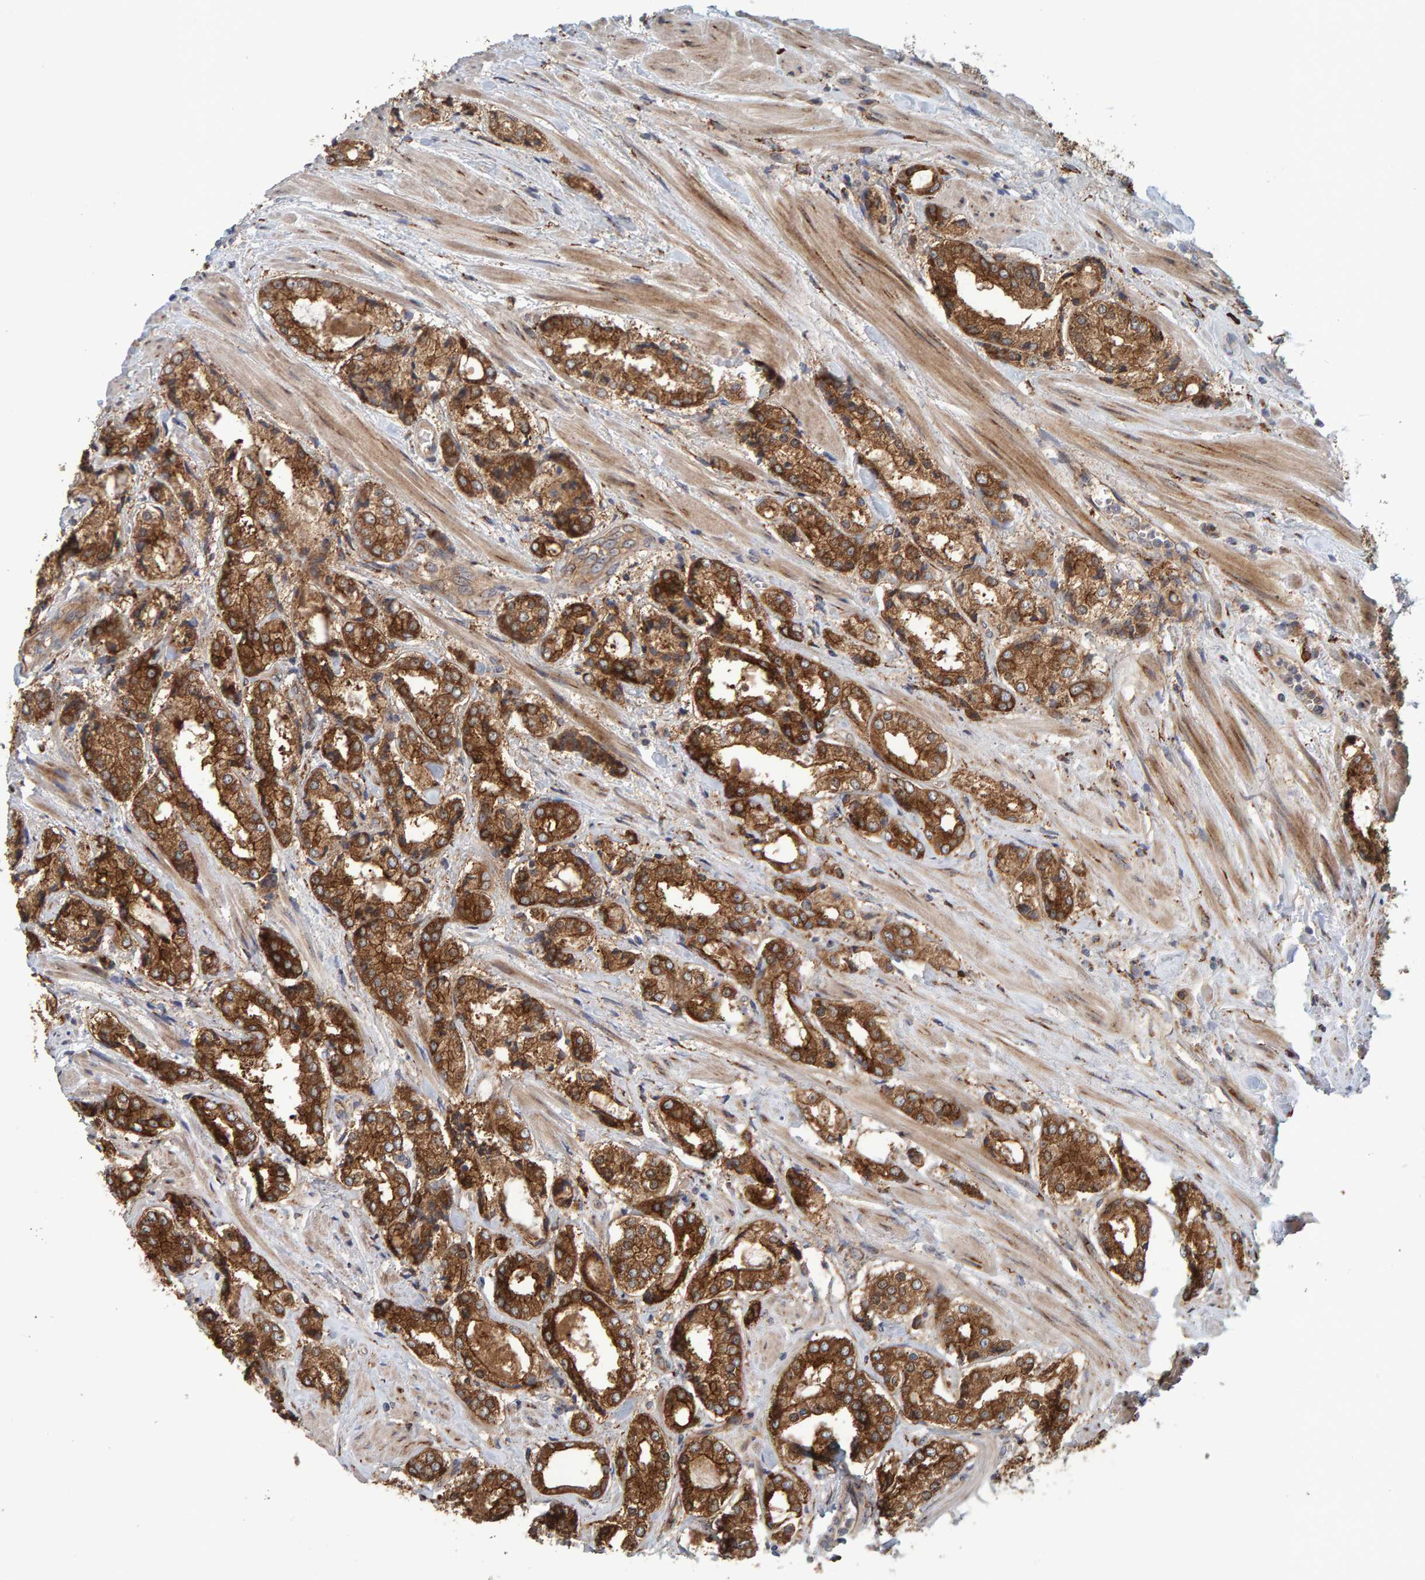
{"staining": {"intensity": "strong", "quantity": ">75%", "location": "cytoplasmic/membranous"}, "tissue": "prostate cancer", "cell_type": "Tumor cells", "image_type": "cancer", "snomed": [{"axis": "morphology", "description": "Adenocarcinoma, Low grade"}, {"axis": "topography", "description": "Prostate"}], "caption": "A photomicrograph of prostate cancer stained for a protein exhibits strong cytoplasmic/membranous brown staining in tumor cells.", "gene": "BAIAP2", "patient": {"sex": "male", "age": 62}}